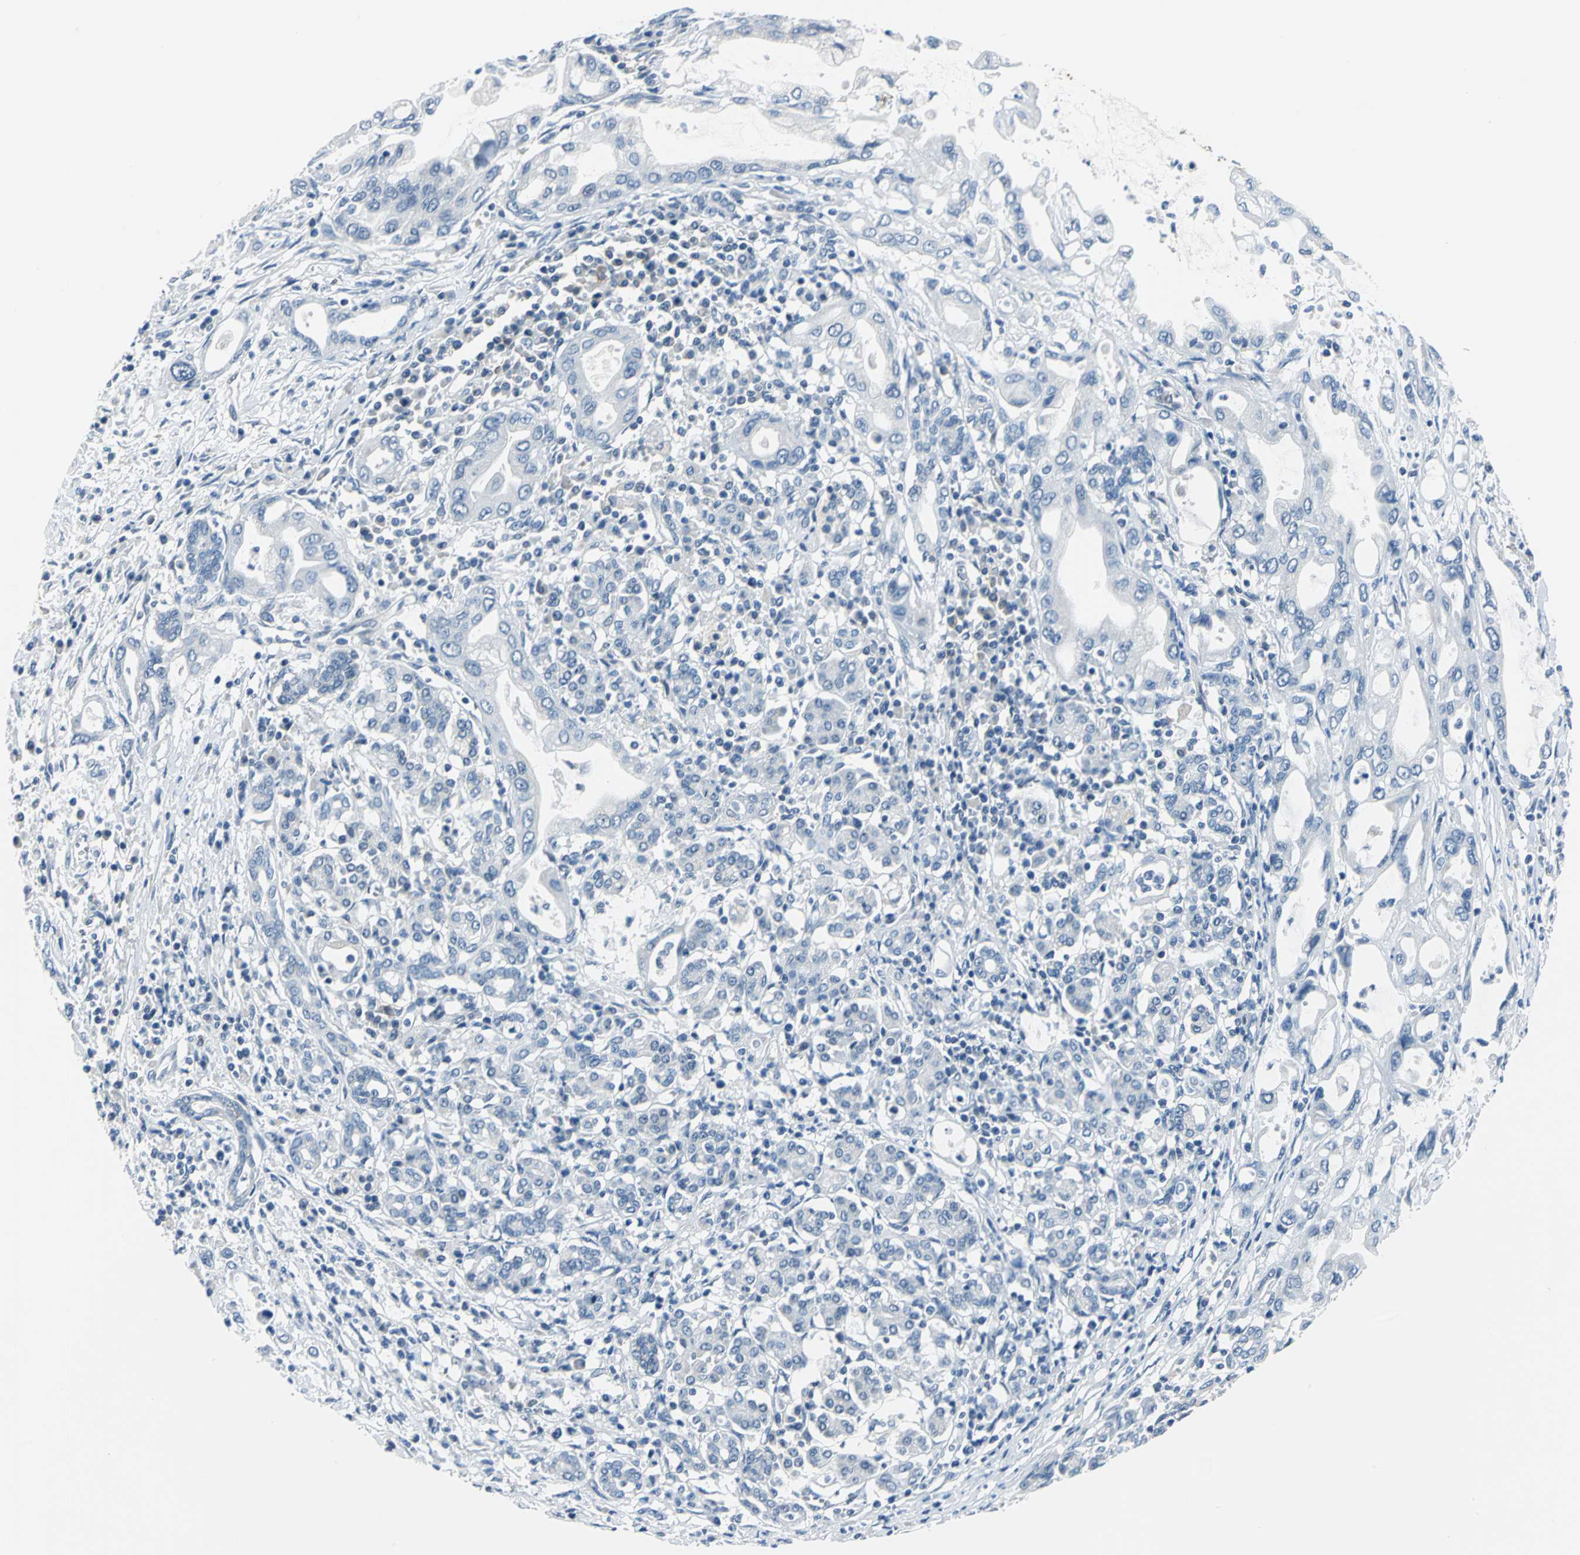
{"staining": {"intensity": "negative", "quantity": "none", "location": "none"}, "tissue": "pancreatic cancer", "cell_type": "Tumor cells", "image_type": "cancer", "snomed": [{"axis": "morphology", "description": "Adenocarcinoma, NOS"}, {"axis": "topography", "description": "Pancreas"}], "caption": "An image of pancreatic cancer stained for a protein displays no brown staining in tumor cells.", "gene": "ZNF415", "patient": {"sex": "female", "age": 57}}